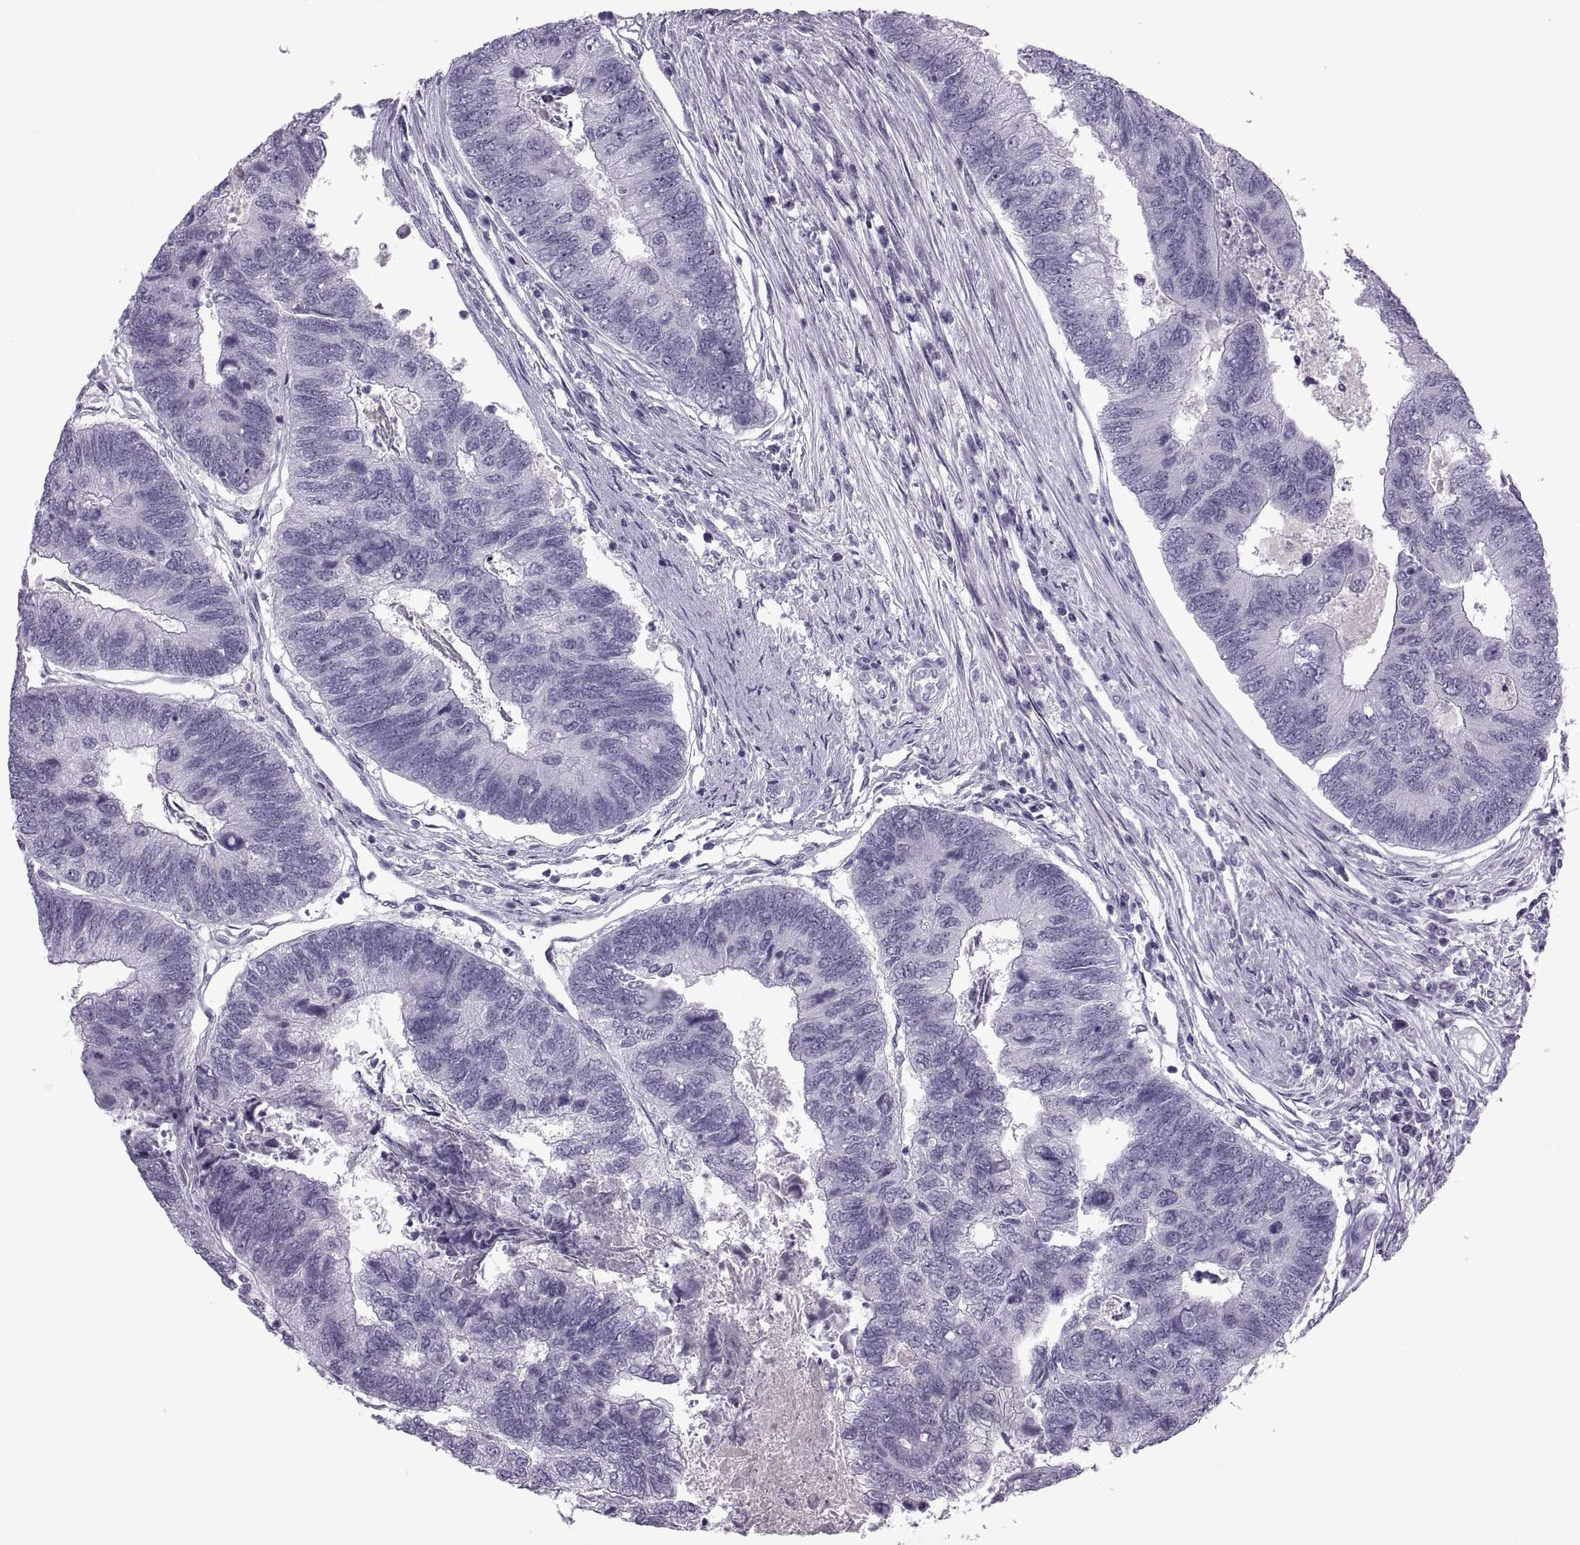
{"staining": {"intensity": "negative", "quantity": "none", "location": "none"}, "tissue": "colorectal cancer", "cell_type": "Tumor cells", "image_type": "cancer", "snomed": [{"axis": "morphology", "description": "Adenocarcinoma, NOS"}, {"axis": "topography", "description": "Colon"}], "caption": "Histopathology image shows no protein staining in tumor cells of adenocarcinoma (colorectal) tissue.", "gene": "FAM24A", "patient": {"sex": "female", "age": 67}}